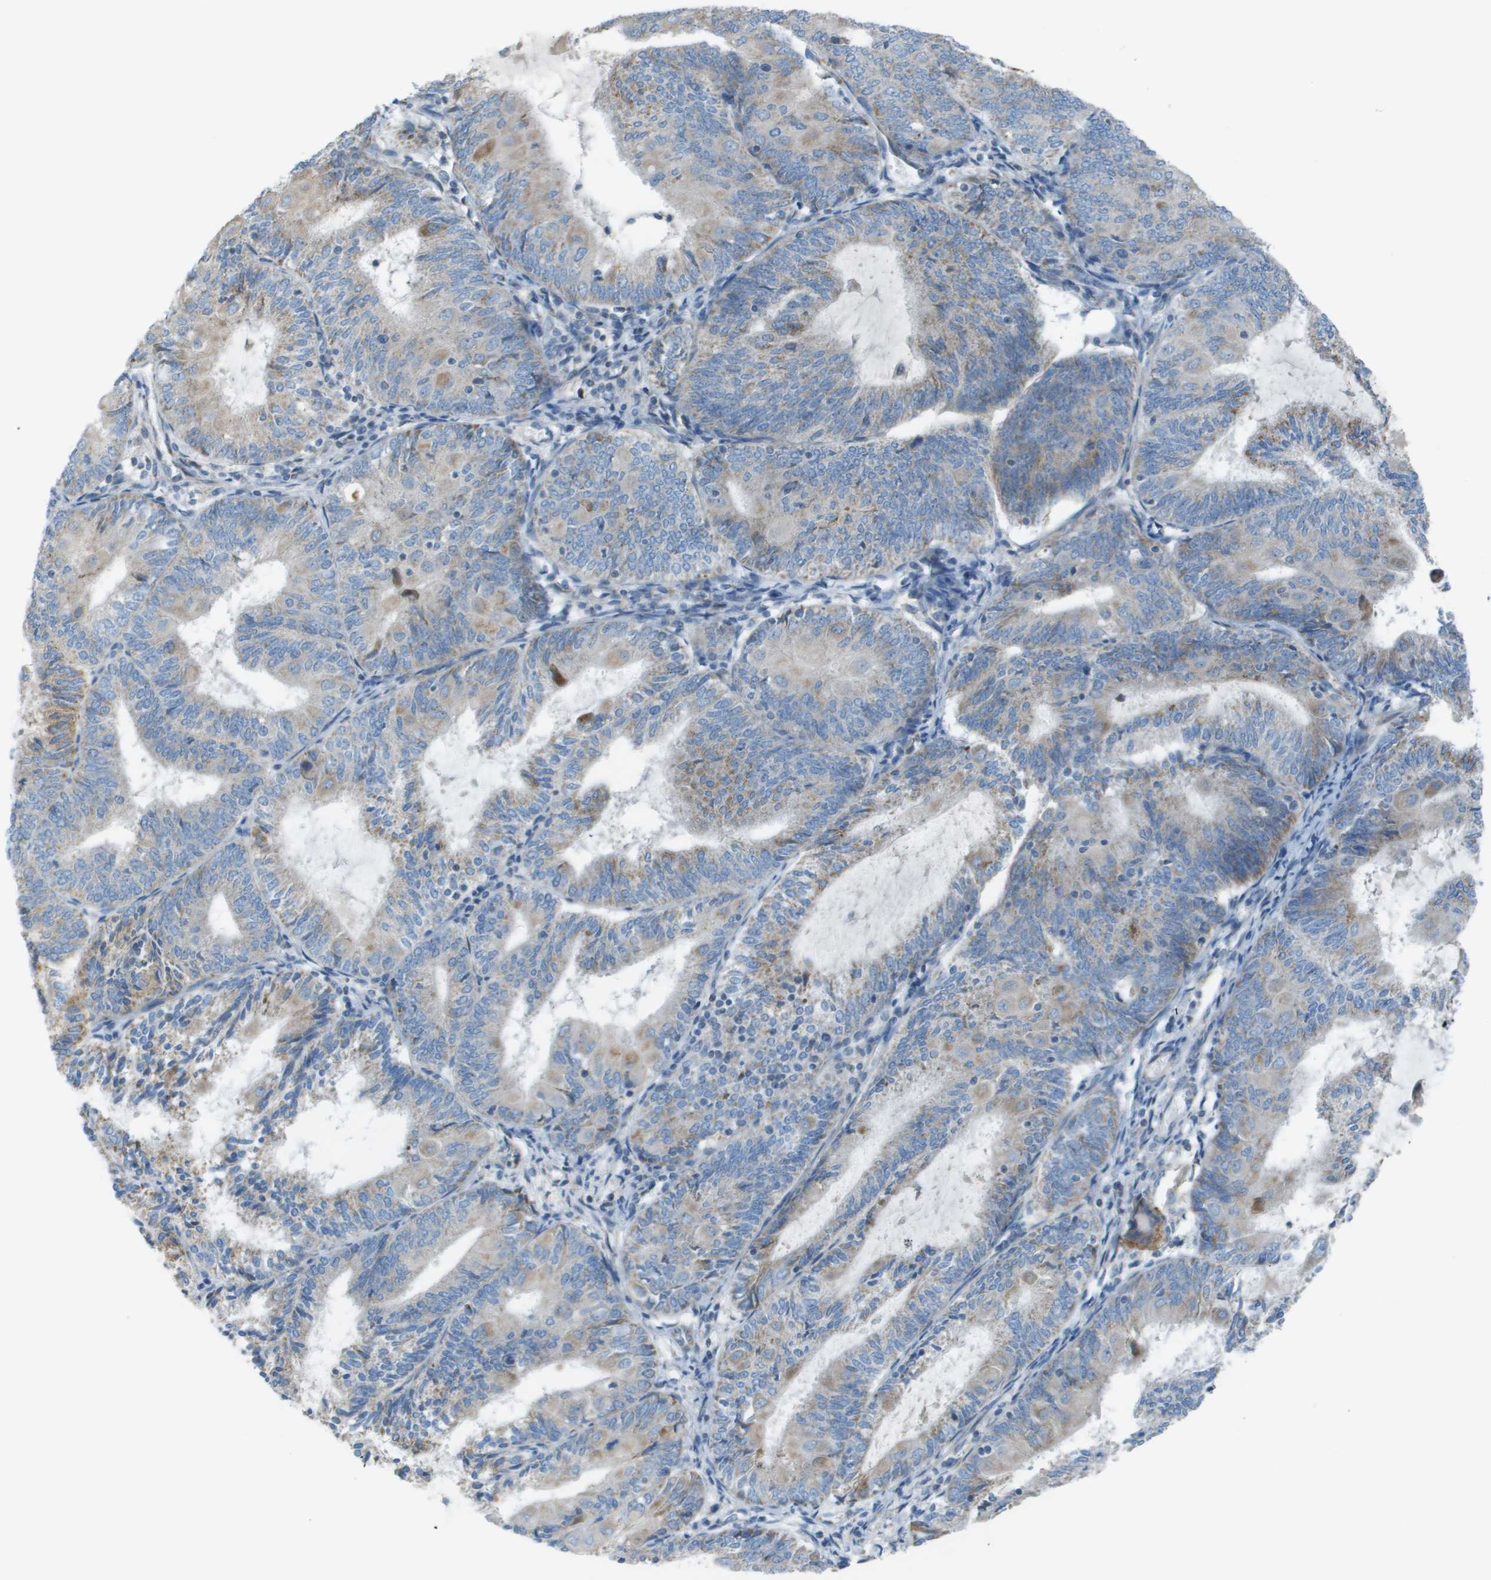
{"staining": {"intensity": "weak", "quantity": "<25%", "location": "cytoplasmic/membranous"}, "tissue": "endometrial cancer", "cell_type": "Tumor cells", "image_type": "cancer", "snomed": [{"axis": "morphology", "description": "Adenocarcinoma, NOS"}, {"axis": "topography", "description": "Endometrium"}], "caption": "A histopathology image of human endometrial adenocarcinoma is negative for staining in tumor cells.", "gene": "GALNT6", "patient": {"sex": "female", "age": 81}}